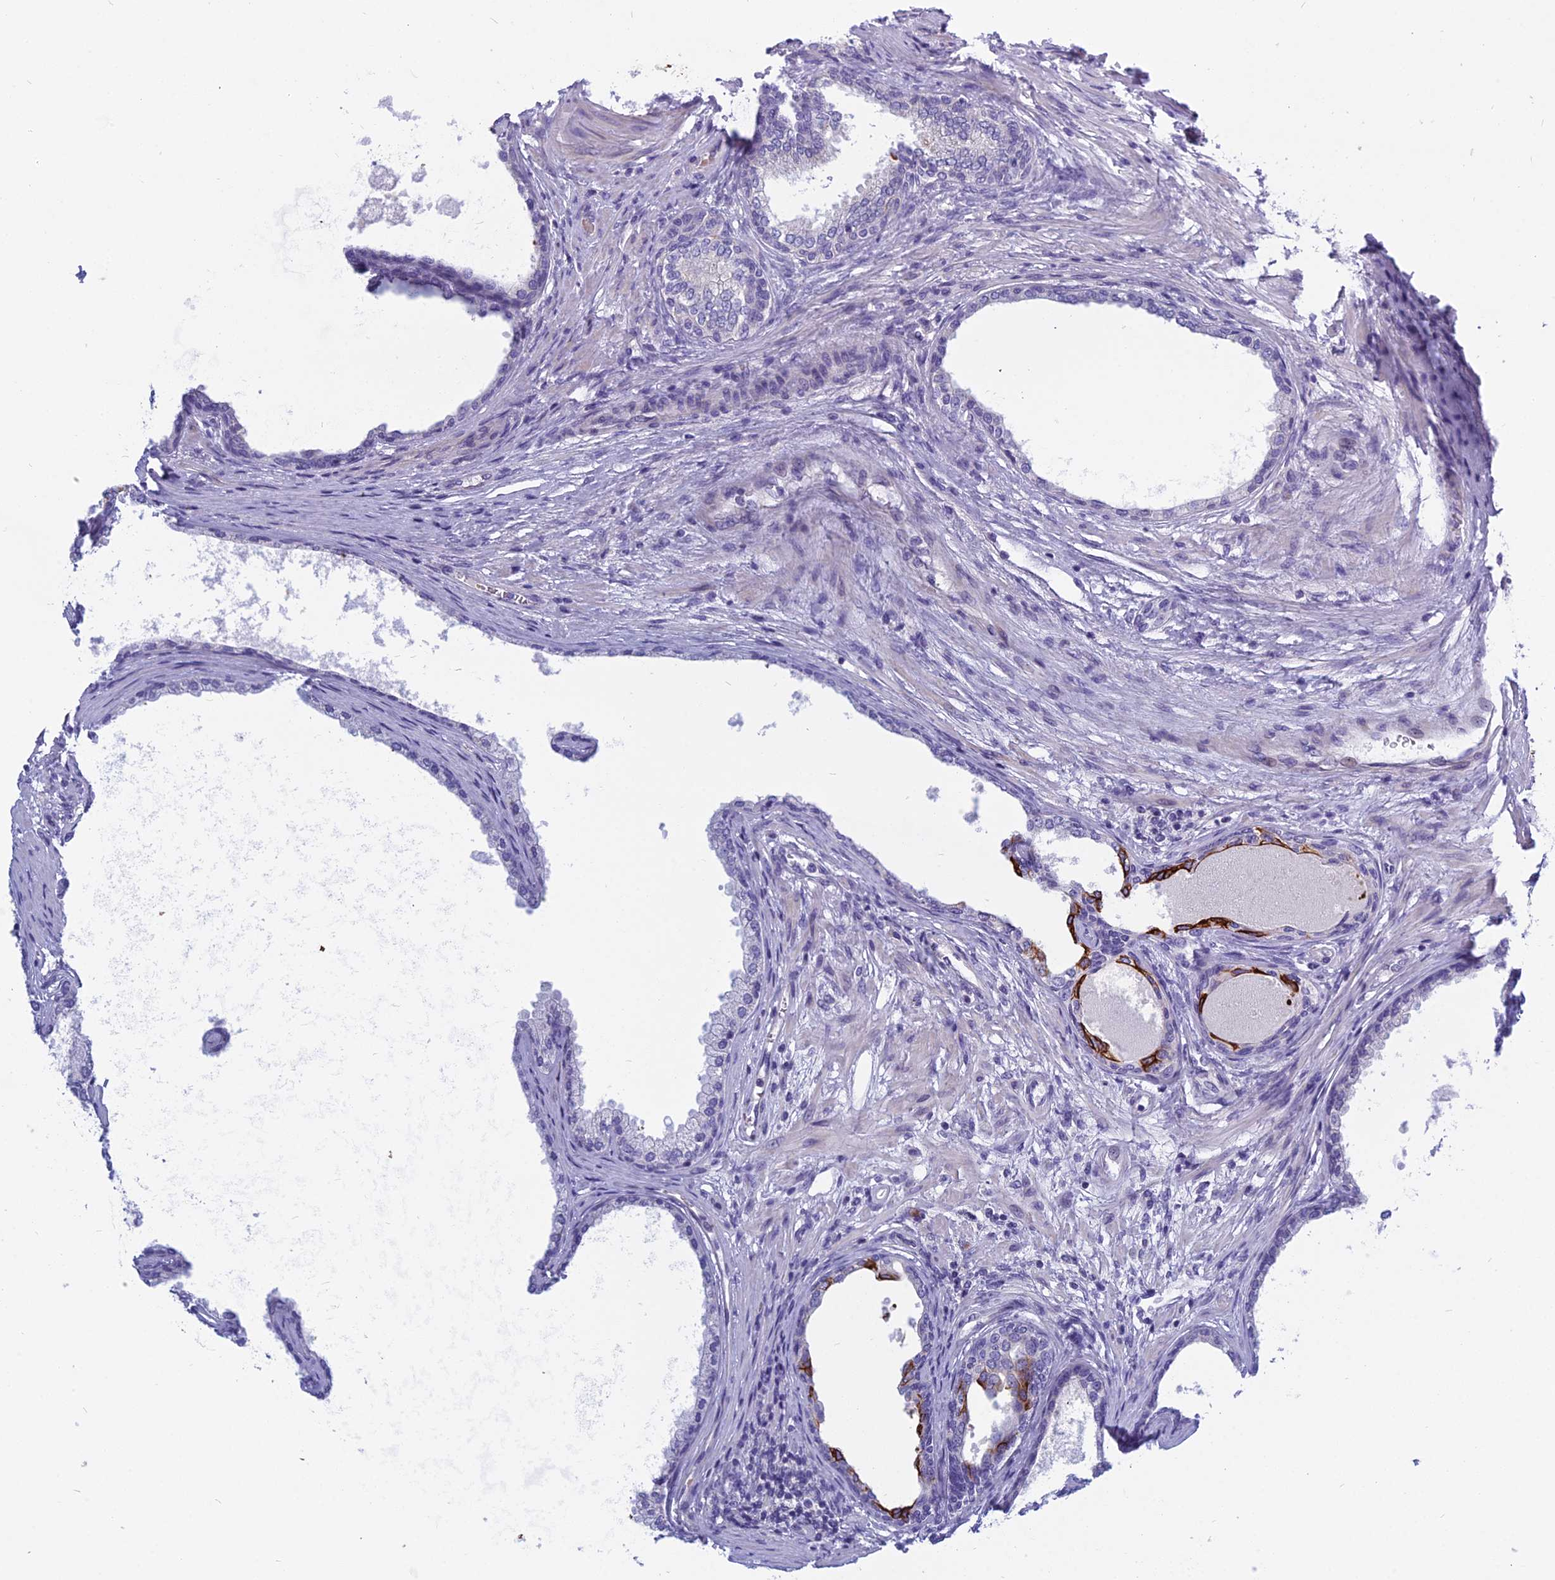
{"staining": {"intensity": "strong", "quantity": "<25%", "location": "cytoplasmic/membranous"}, "tissue": "prostate", "cell_type": "Glandular cells", "image_type": "normal", "snomed": [{"axis": "morphology", "description": "Normal tissue, NOS"}, {"axis": "topography", "description": "Prostate"}], "caption": "Immunohistochemical staining of benign prostate shows <25% levels of strong cytoplasmic/membranous protein staining in about <25% of glandular cells.", "gene": "RBM41", "patient": {"sex": "male", "age": 76}}